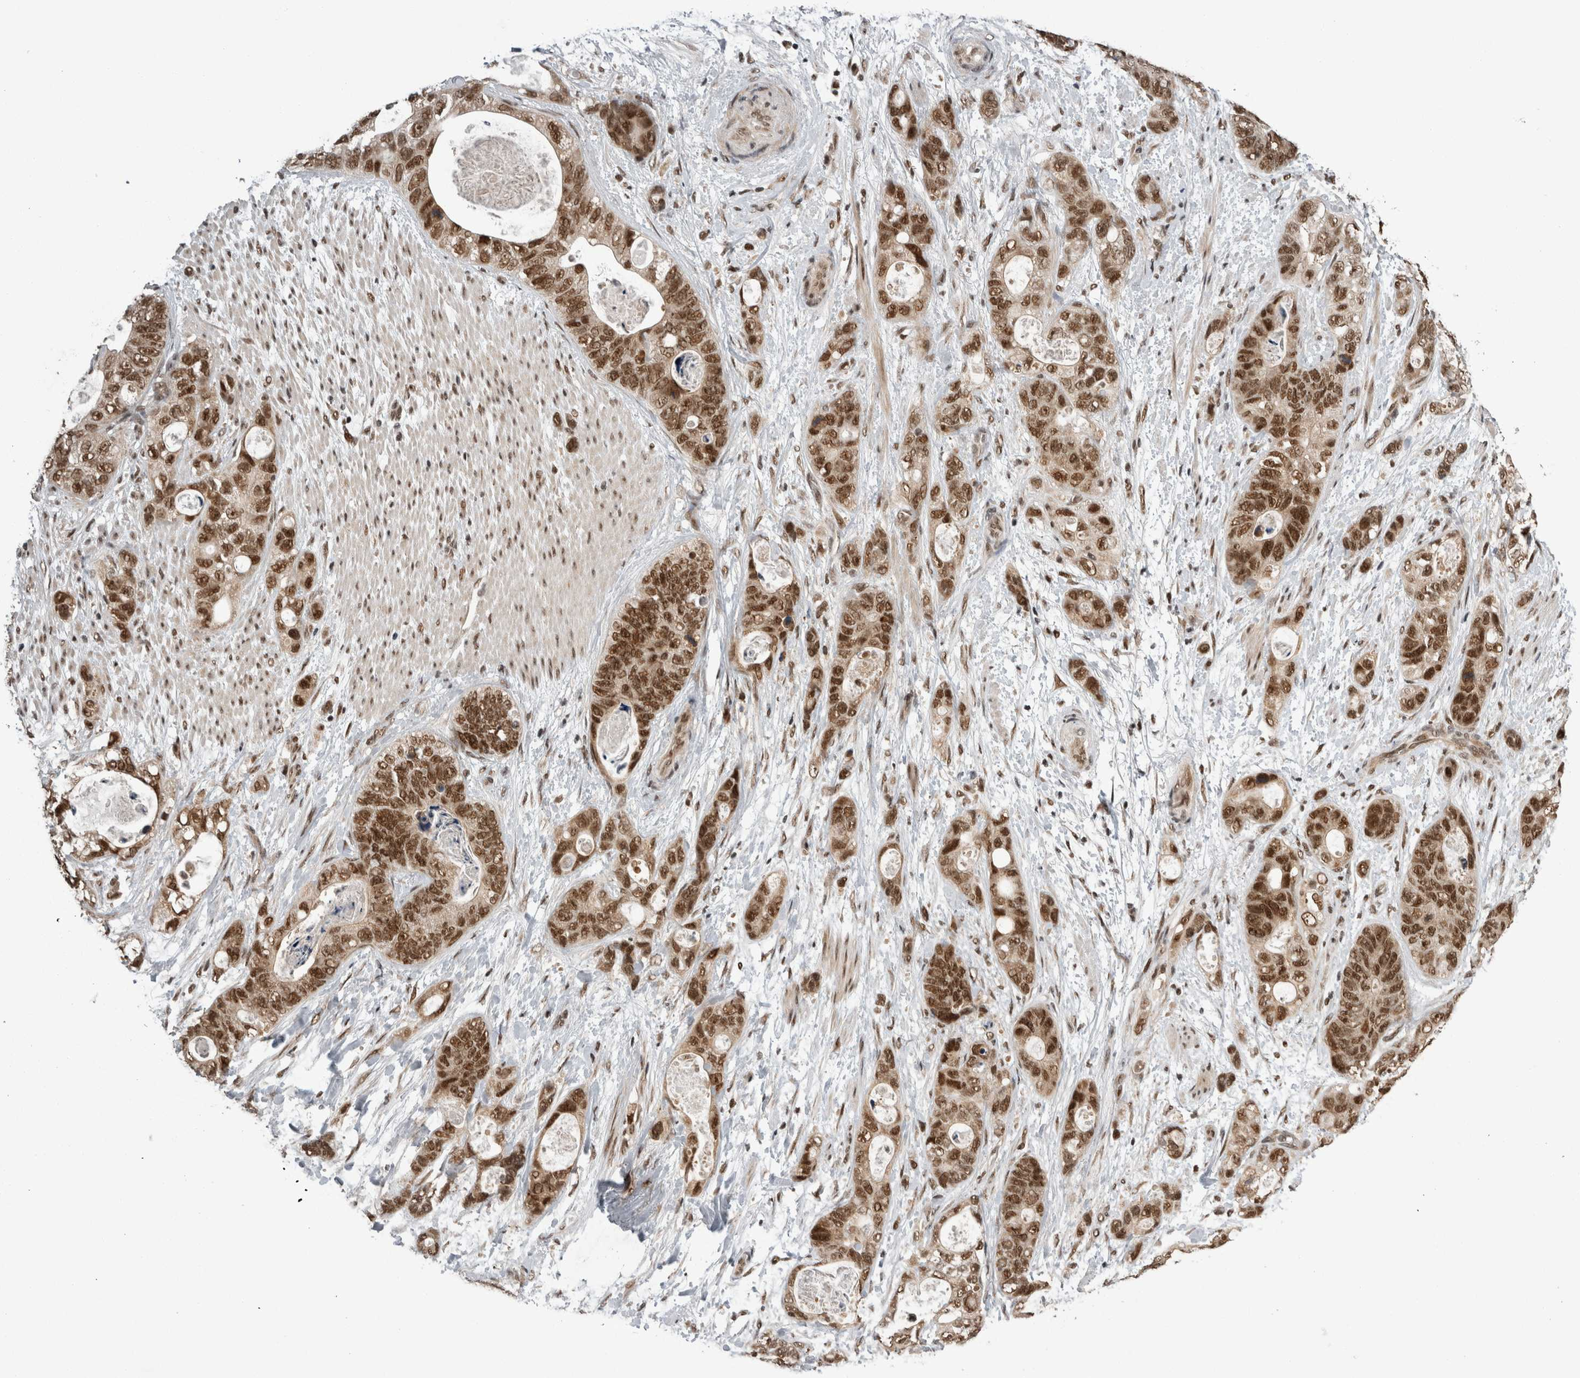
{"staining": {"intensity": "moderate", "quantity": ">75%", "location": "nuclear"}, "tissue": "stomach cancer", "cell_type": "Tumor cells", "image_type": "cancer", "snomed": [{"axis": "morphology", "description": "Normal tissue, NOS"}, {"axis": "morphology", "description": "Adenocarcinoma, NOS"}, {"axis": "topography", "description": "Stomach"}], "caption": "This is a photomicrograph of immunohistochemistry (IHC) staining of stomach cancer, which shows moderate expression in the nuclear of tumor cells.", "gene": "CPSF2", "patient": {"sex": "female", "age": 89}}